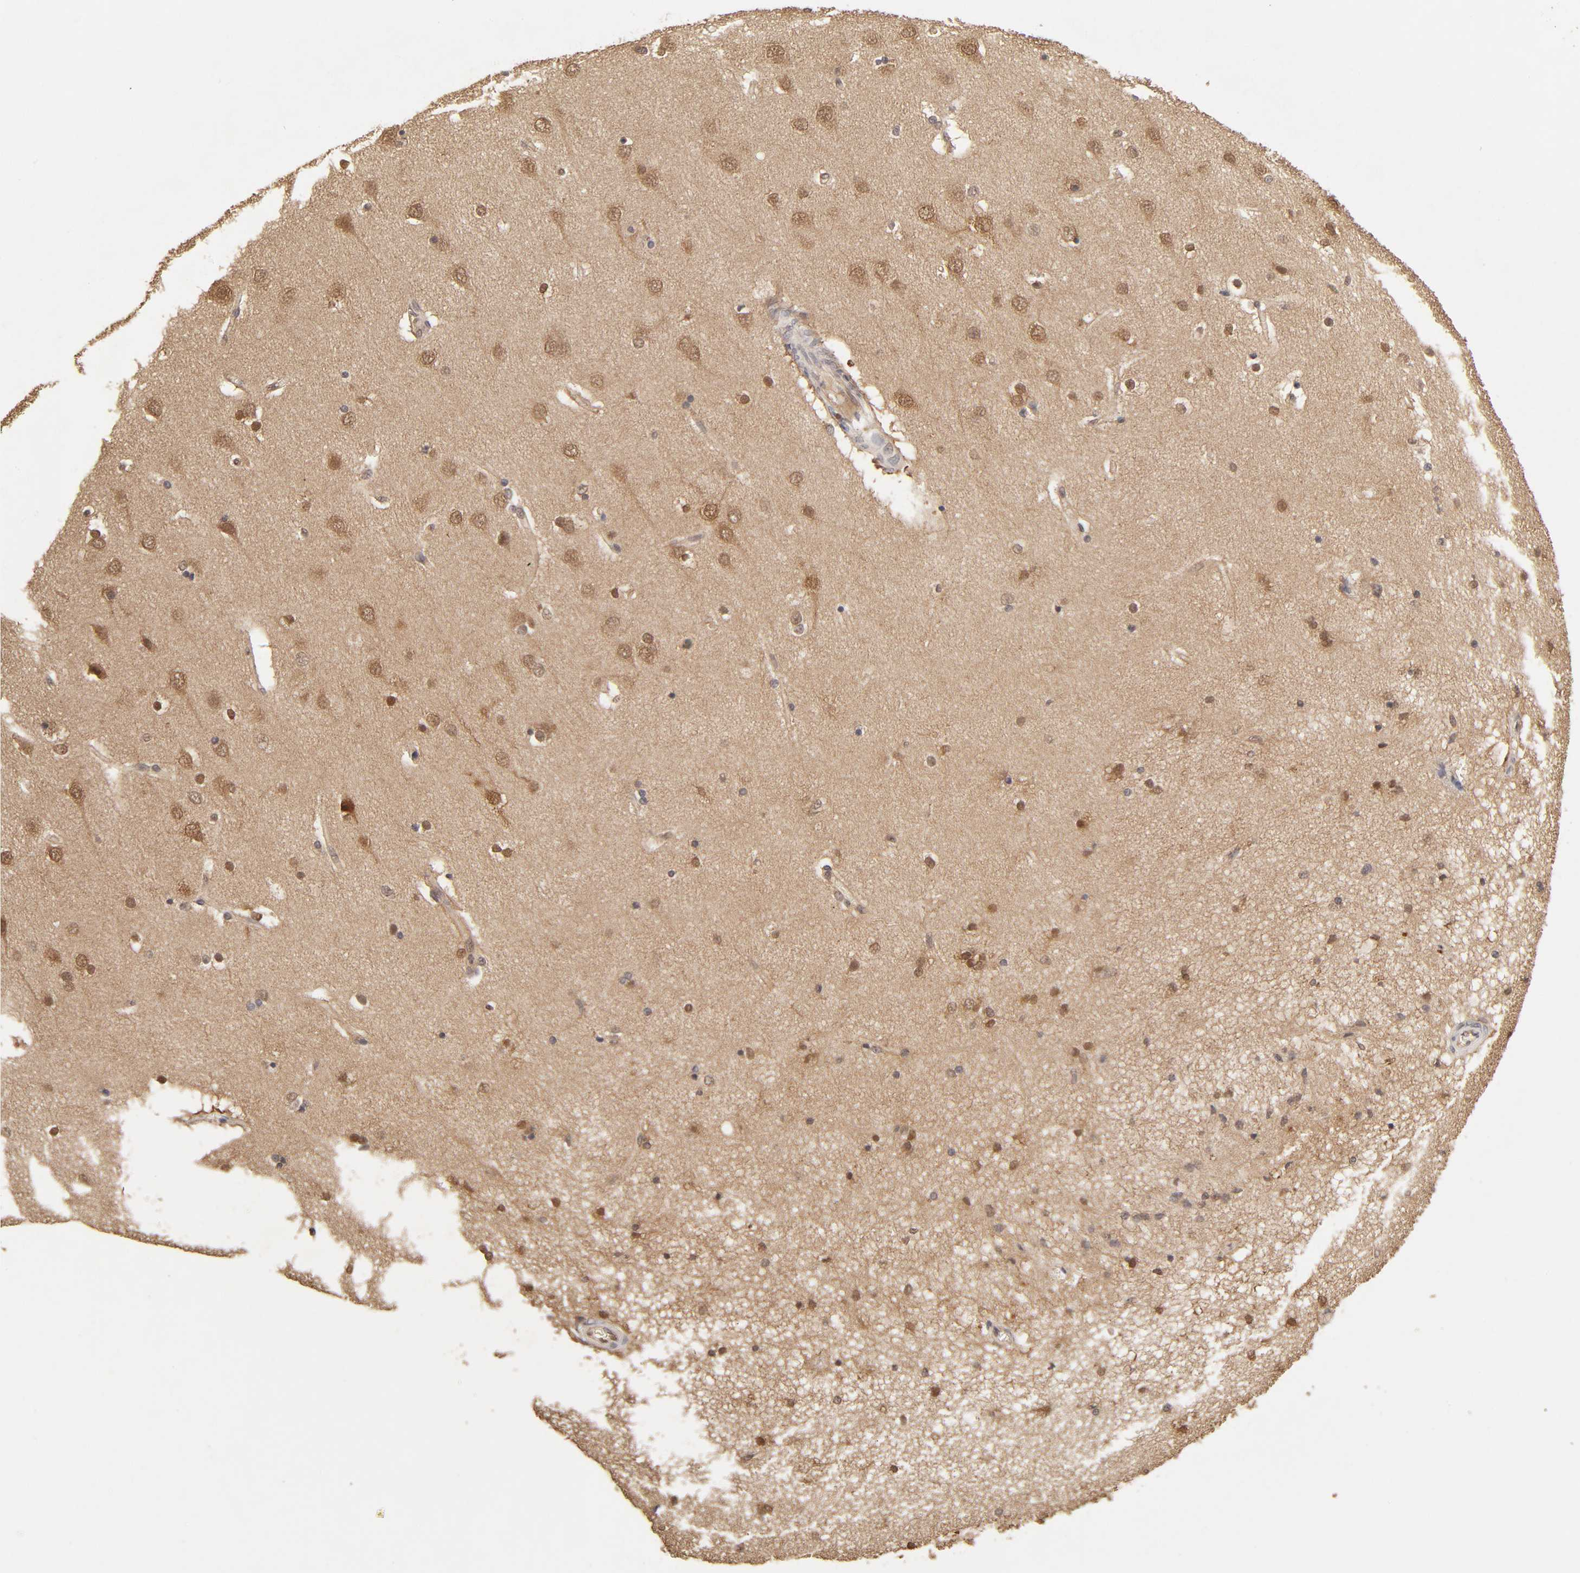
{"staining": {"intensity": "weak", "quantity": ">75%", "location": "cytoplasmic/membranous"}, "tissue": "cerebral cortex", "cell_type": "Endothelial cells", "image_type": "normal", "snomed": [{"axis": "morphology", "description": "Normal tissue, NOS"}, {"axis": "topography", "description": "Cerebral cortex"}], "caption": "Cerebral cortex stained with immunohistochemistry (IHC) reveals weak cytoplasmic/membranous staining in approximately >75% of endothelial cells. The protein is shown in brown color, while the nuclei are stained blue.", "gene": "MAPK1", "patient": {"sex": "female", "age": 54}}